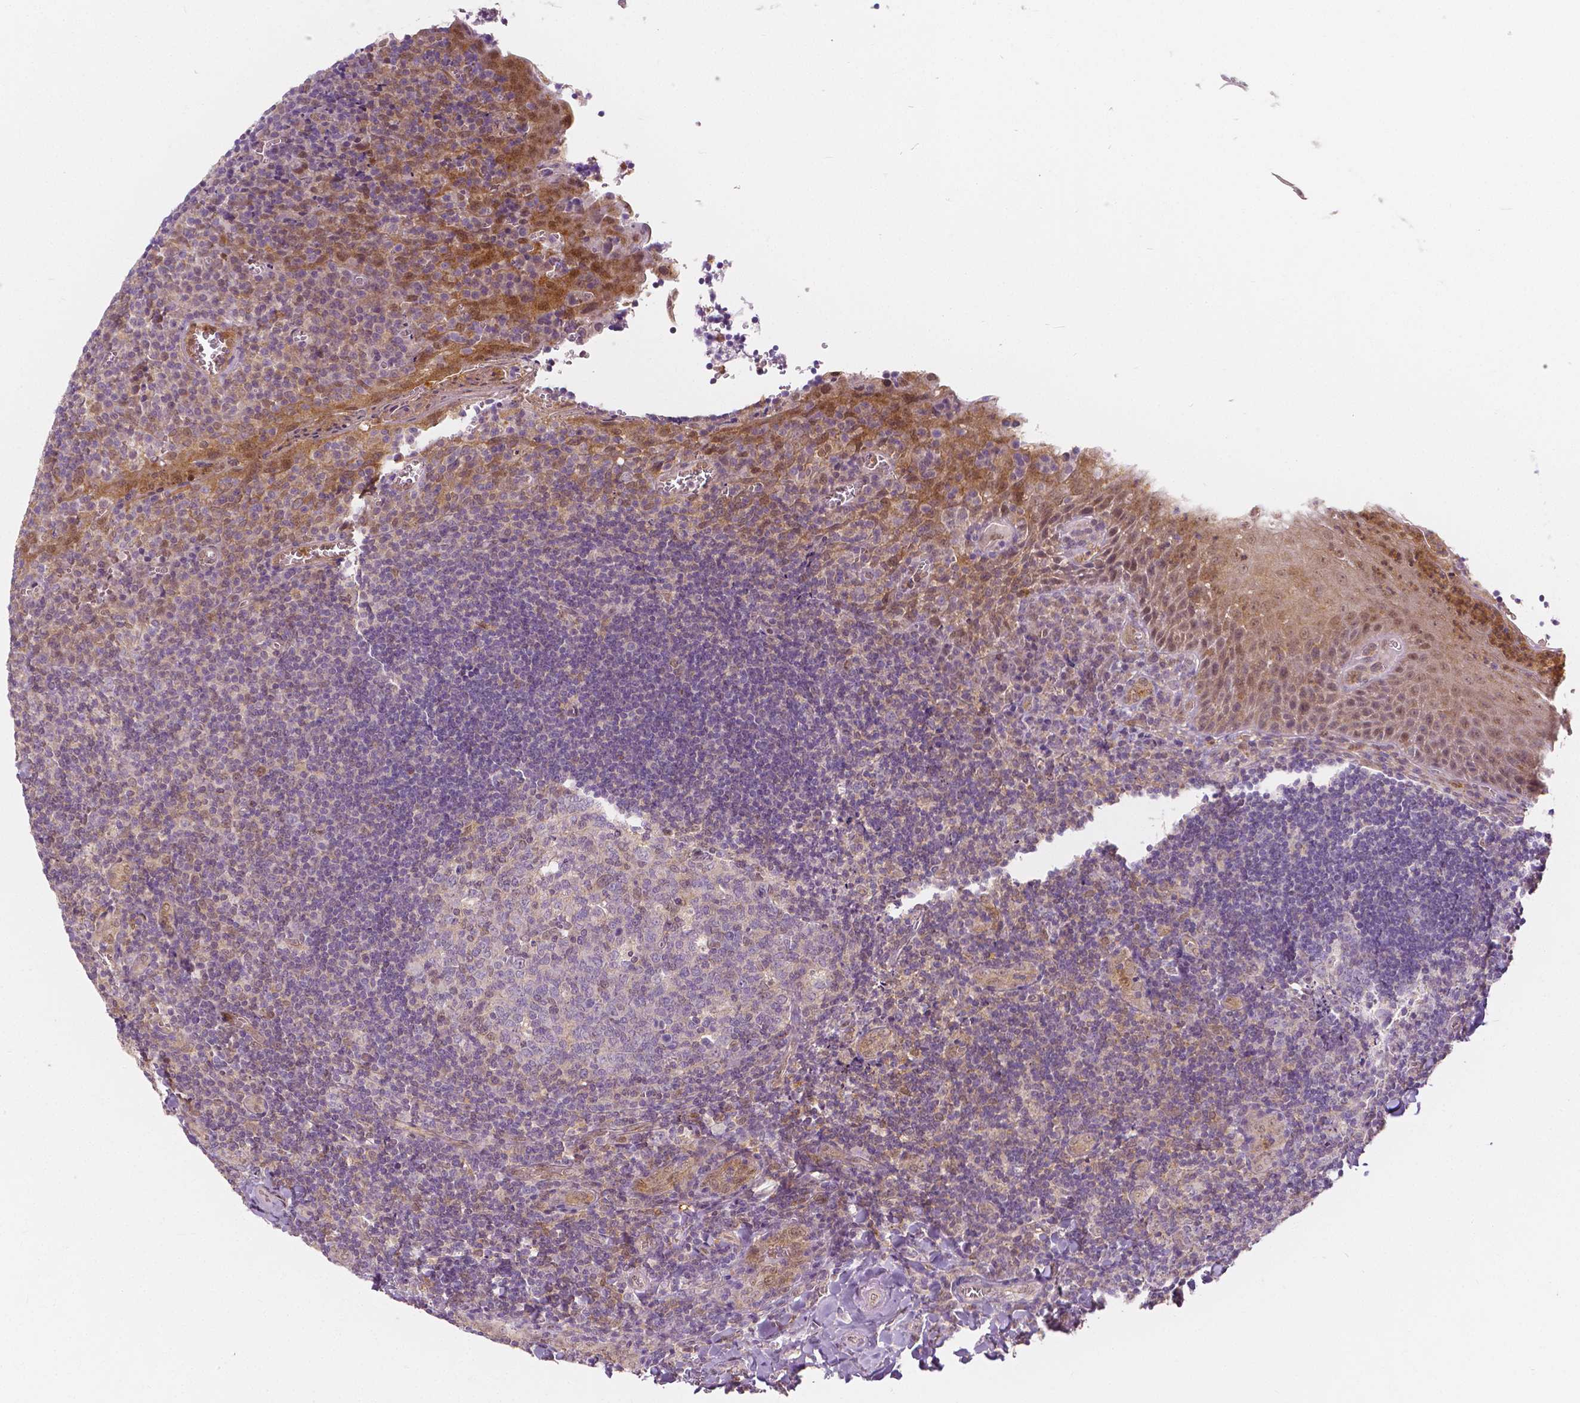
{"staining": {"intensity": "negative", "quantity": "none", "location": "none"}, "tissue": "tonsil", "cell_type": "Germinal center cells", "image_type": "normal", "snomed": [{"axis": "morphology", "description": "Normal tissue, NOS"}, {"axis": "morphology", "description": "Inflammation, NOS"}, {"axis": "topography", "description": "Tonsil"}], "caption": "A histopathology image of tonsil stained for a protein reveals no brown staining in germinal center cells. The staining was performed using DAB to visualize the protein expression in brown, while the nuclei were stained in blue with hematoxylin (Magnification: 20x).", "gene": "NAPRT", "patient": {"sex": "female", "age": 31}}